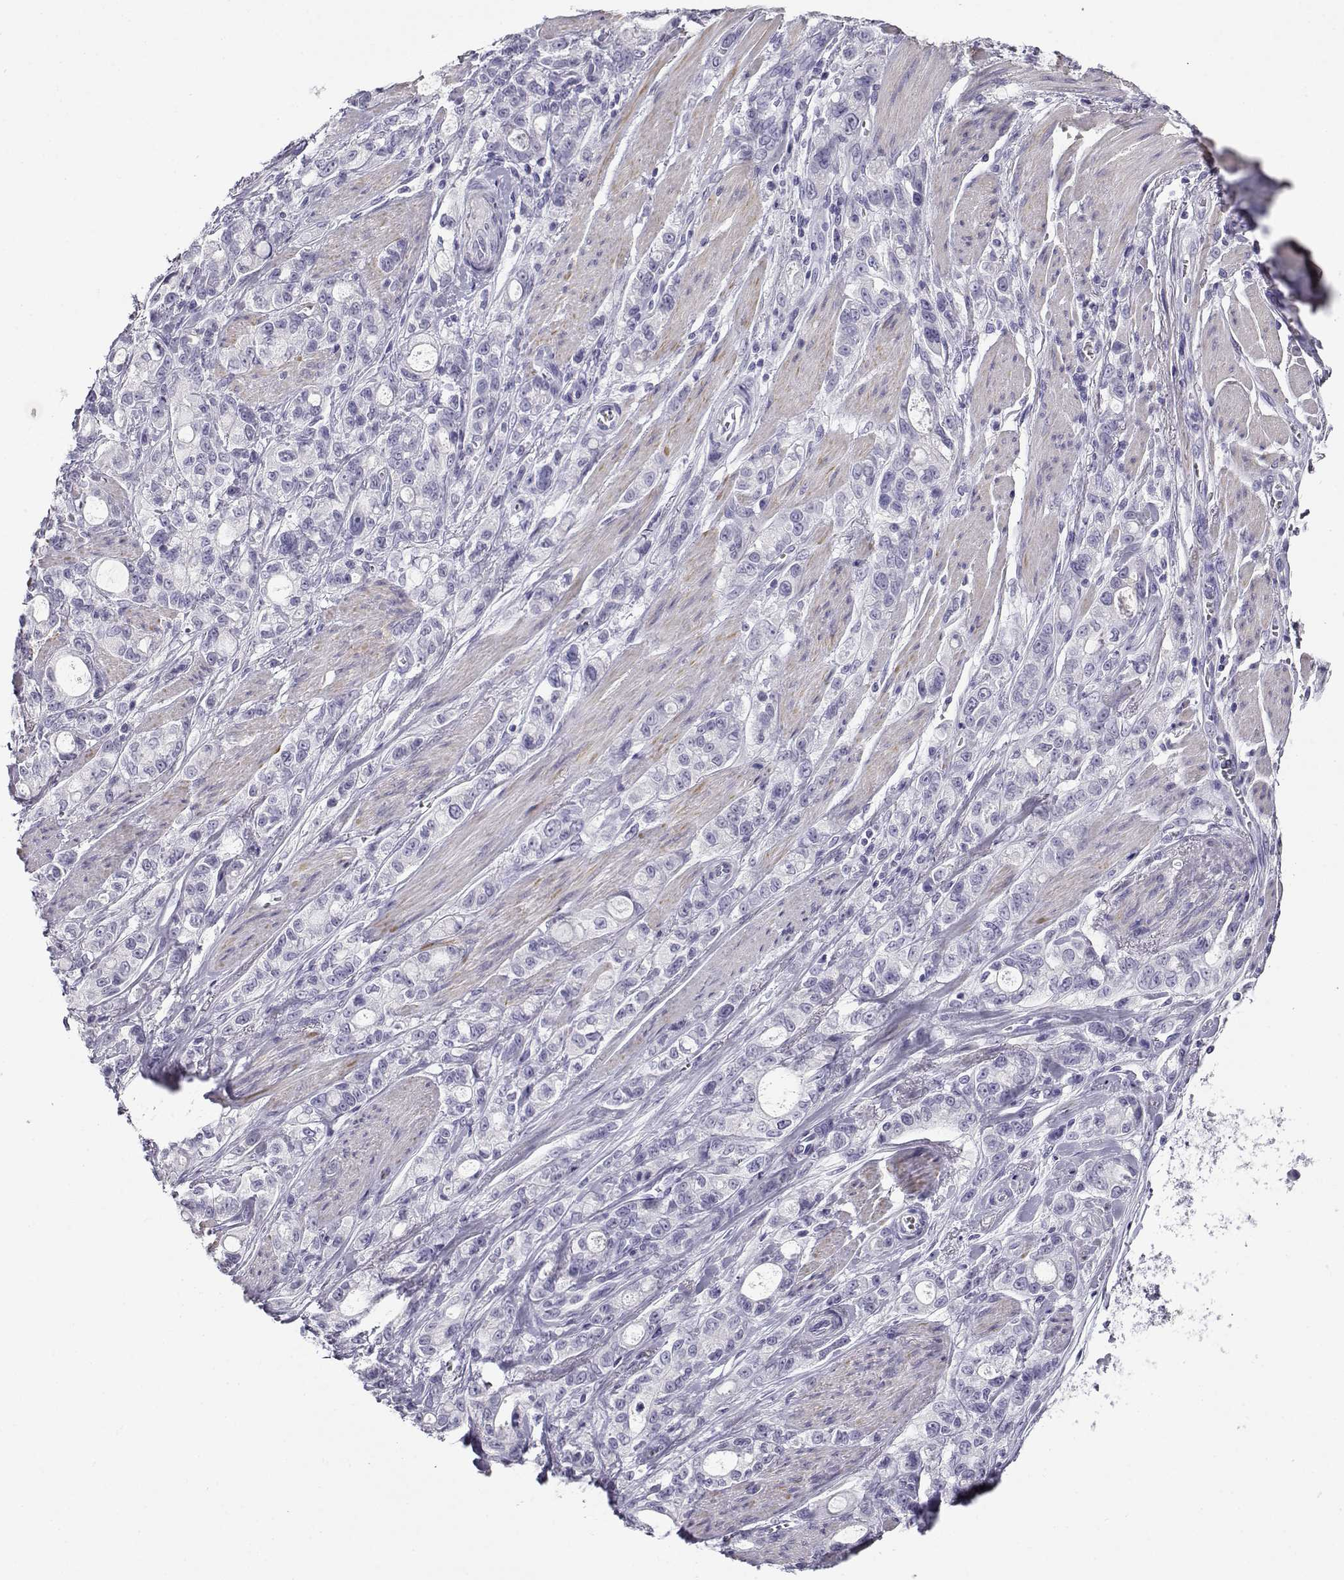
{"staining": {"intensity": "negative", "quantity": "none", "location": "none"}, "tissue": "stomach cancer", "cell_type": "Tumor cells", "image_type": "cancer", "snomed": [{"axis": "morphology", "description": "Adenocarcinoma, NOS"}, {"axis": "topography", "description": "Stomach"}], "caption": "Micrograph shows no significant protein positivity in tumor cells of stomach adenocarcinoma.", "gene": "CABS1", "patient": {"sex": "male", "age": 63}}